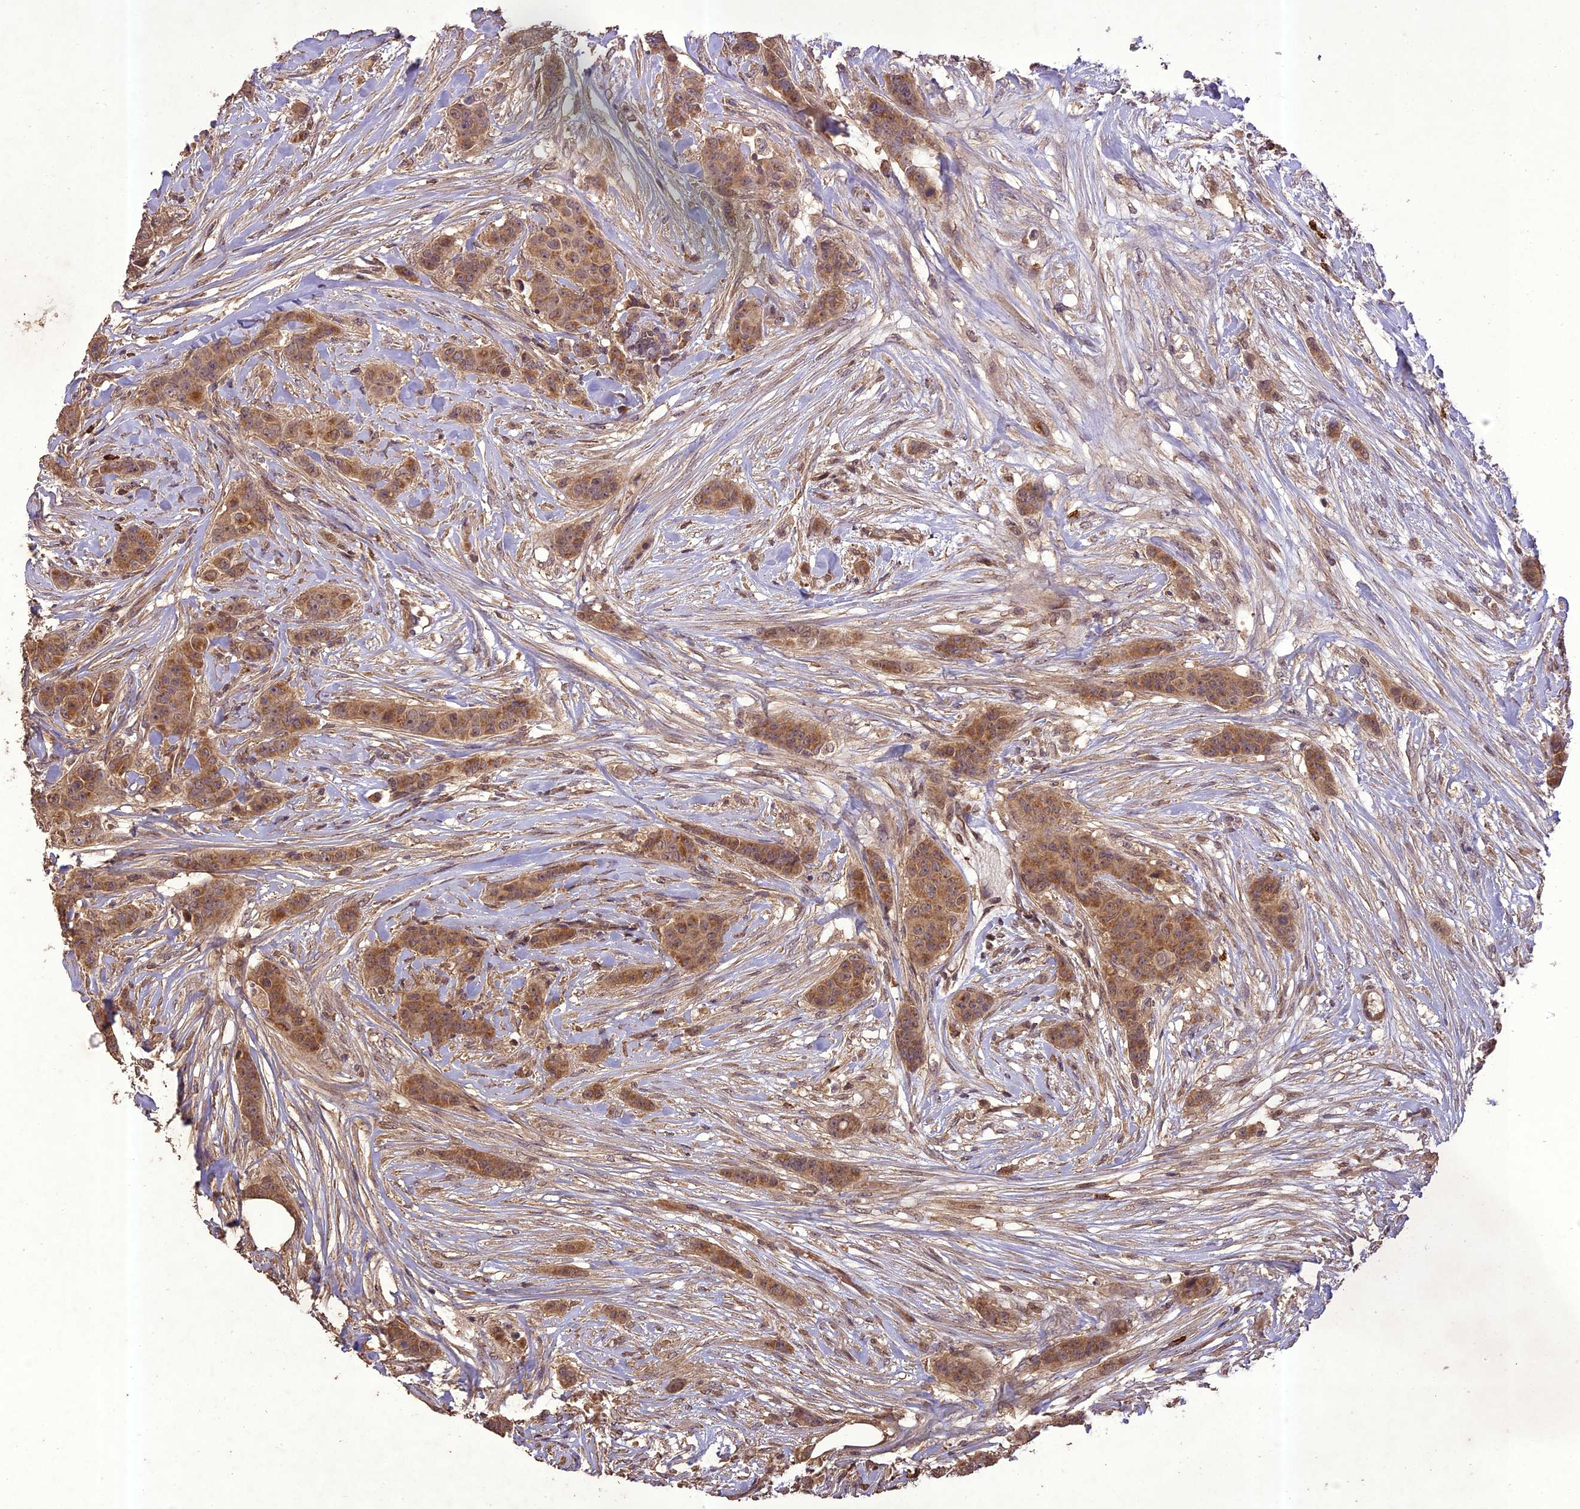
{"staining": {"intensity": "moderate", "quantity": "25%-75%", "location": "cytoplasmic/membranous"}, "tissue": "breast cancer", "cell_type": "Tumor cells", "image_type": "cancer", "snomed": [{"axis": "morphology", "description": "Duct carcinoma"}, {"axis": "topography", "description": "Breast"}], "caption": "Immunohistochemistry (IHC) of human breast intraductal carcinoma demonstrates medium levels of moderate cytoplasmic/membranous expression in approximately 25%-75% of tumor cells. (Brightfield microscopy of DAB IHC at high magnification).", "gene": "TIGD7", "patient": {"sex": "female", "age": 40}}